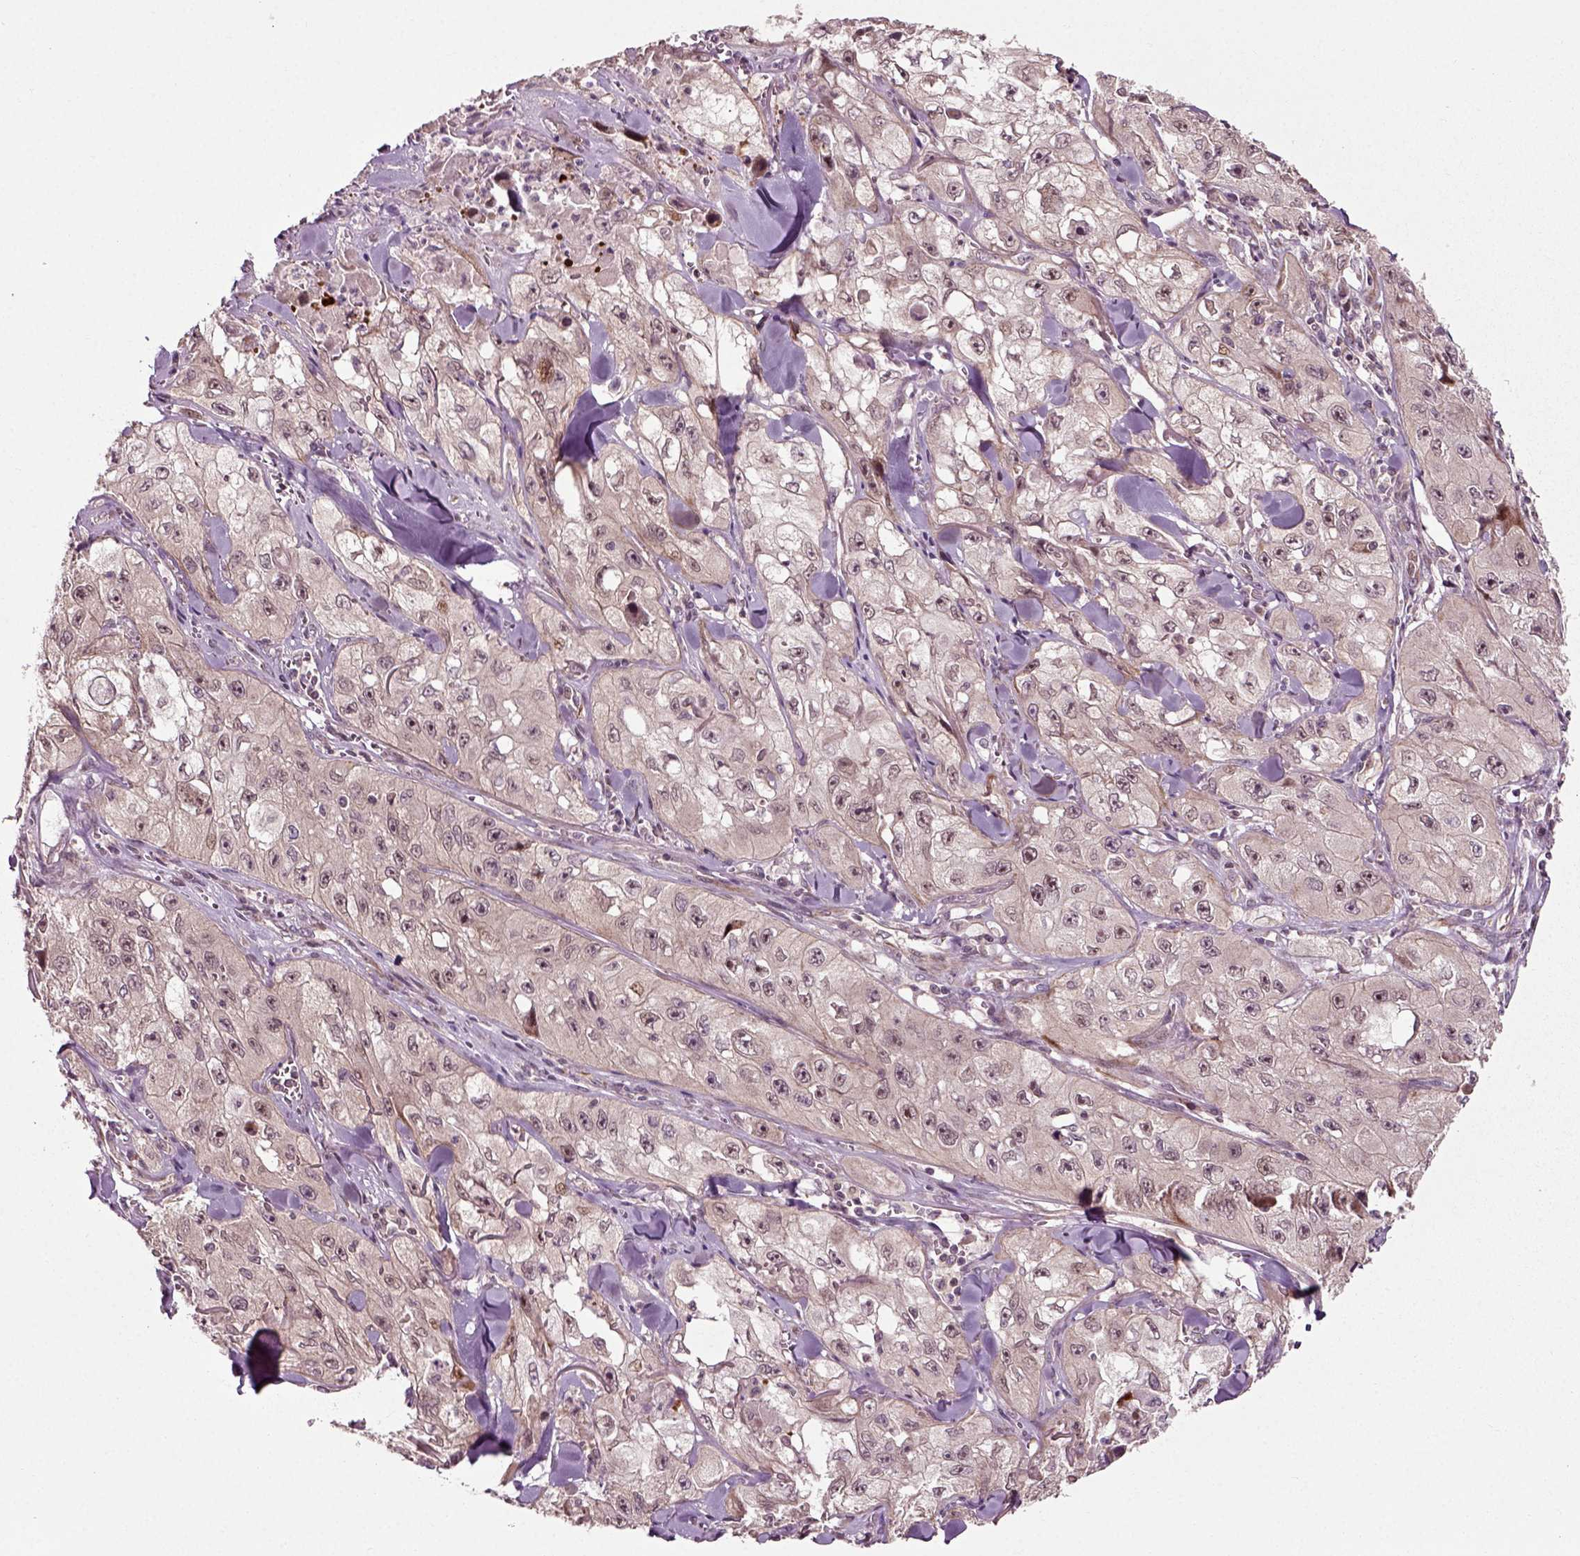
{"staining": {"intensity": "negative", "quantity": "none", "location": "none"}, "tissue": "skin cancer", "cell_type": "Tumor cells", "image_type": "cancer", "snomed": [{"axis": "morphology", "description": "Squamous cell carcinoma, NOS"}, {"axis": "topography", "description": "Skin"}, {"axis": "topography", "description": "Subcutis"}], "caption": "Tumor cells are negative for protein expression in human skin squamous cell carcinoma.", "gene": "PLCD3", "patient": {"sex": "male", "age": 73}}